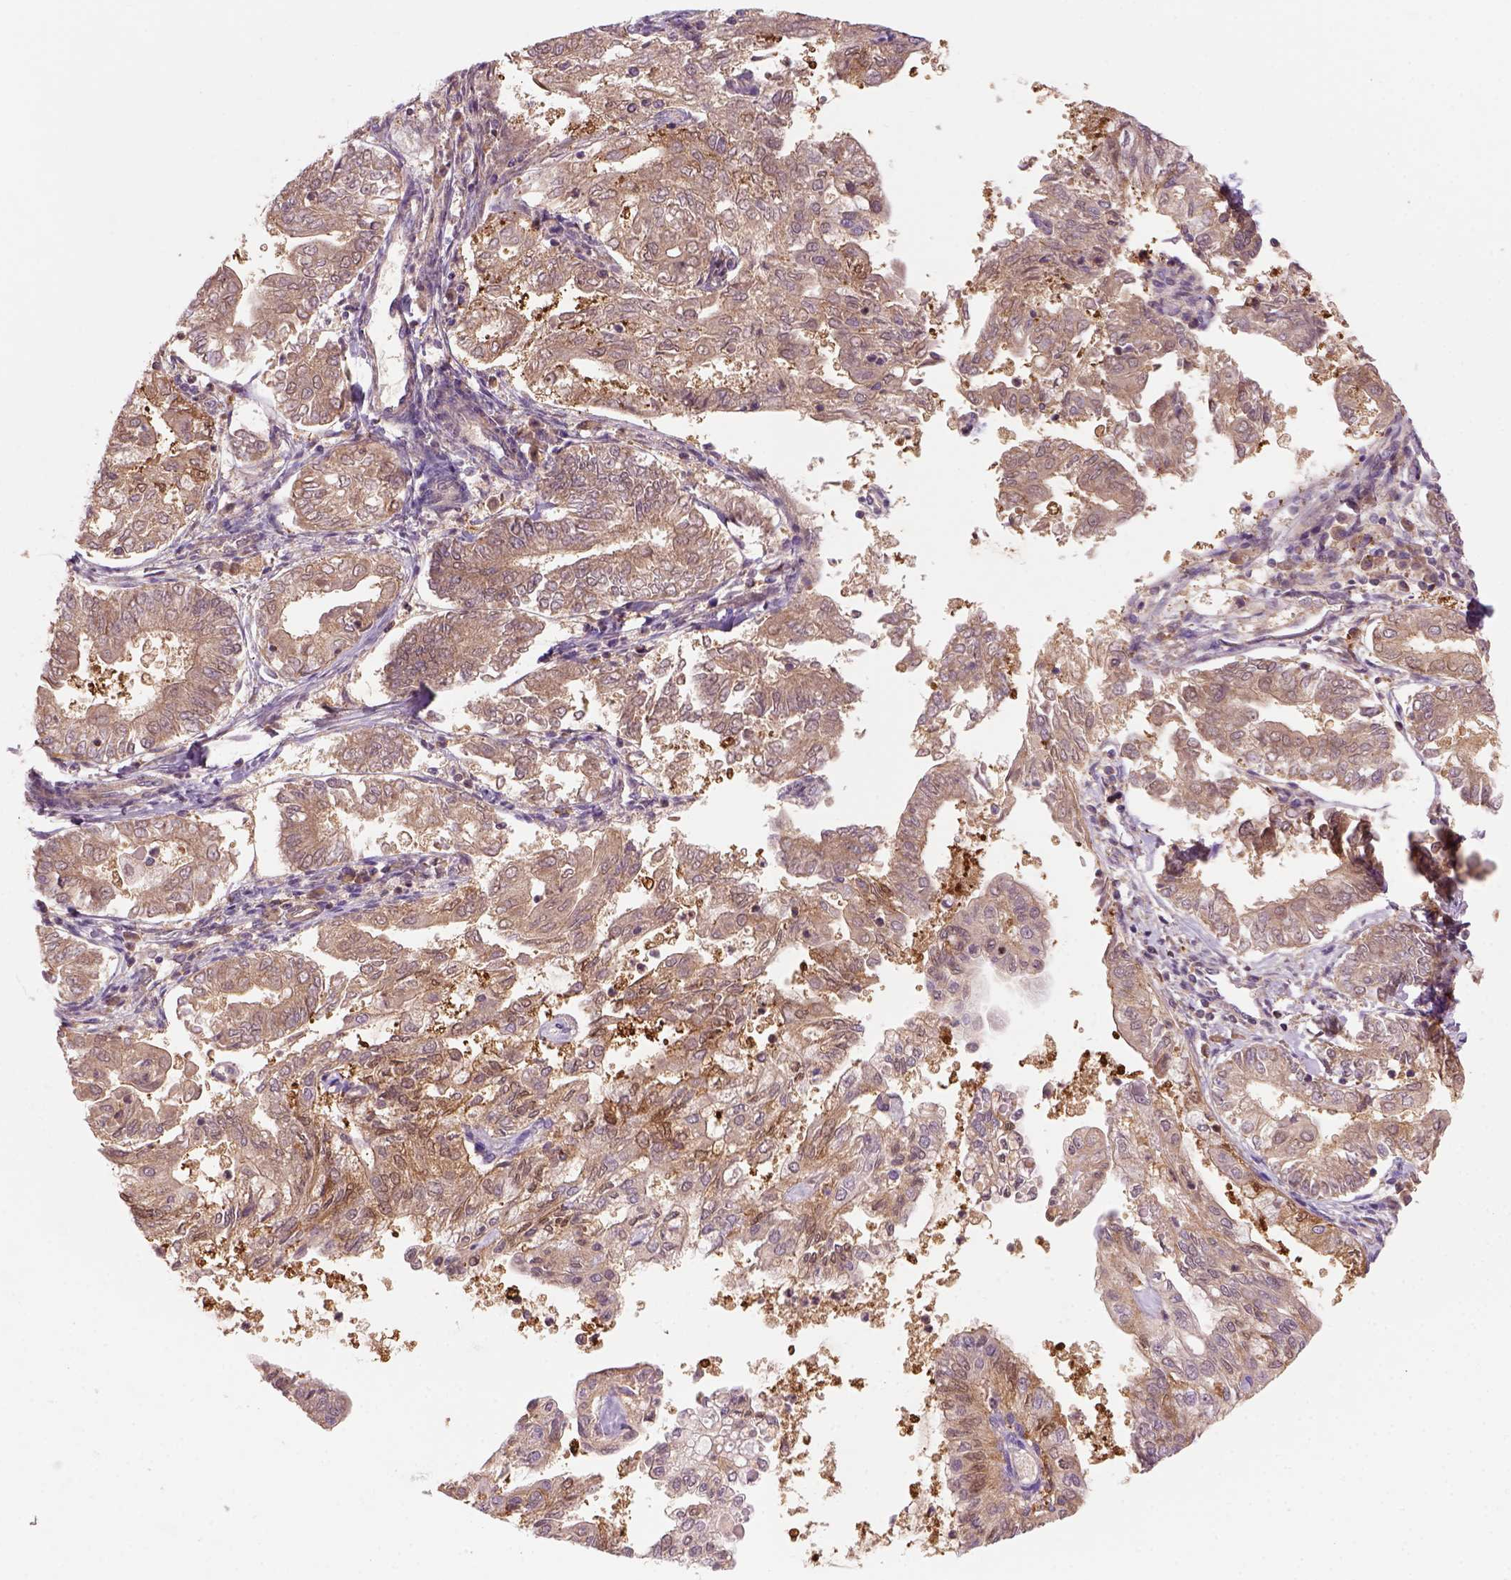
{"staining": {"intensity": "moderate", "quantity": ">75%", "location": "cytoplasmic/membranous"}, "tissue": "endometrial cancer", "cell_type": "Tumor cells", "image_type": "cancer", "snomed": [{"axis": "morphology", "description": "Adenocarcinoma, NOS"}, {"axis": "topography", "description": "Endometrium"}], "caption": "DAB (3,3'-diaminobenzidine) immunohistochemical staining of endometrial adenocarcinoma displays moderate cytoplasmic/membranous protein staining in about >75% of tumor cells. (Stains: DAB in brown, nuclei in blue, Microscopy: brightfield microscopy at high magnification).", "gene": "GOT1", "patient": {"sex": "female", "age": 68}}